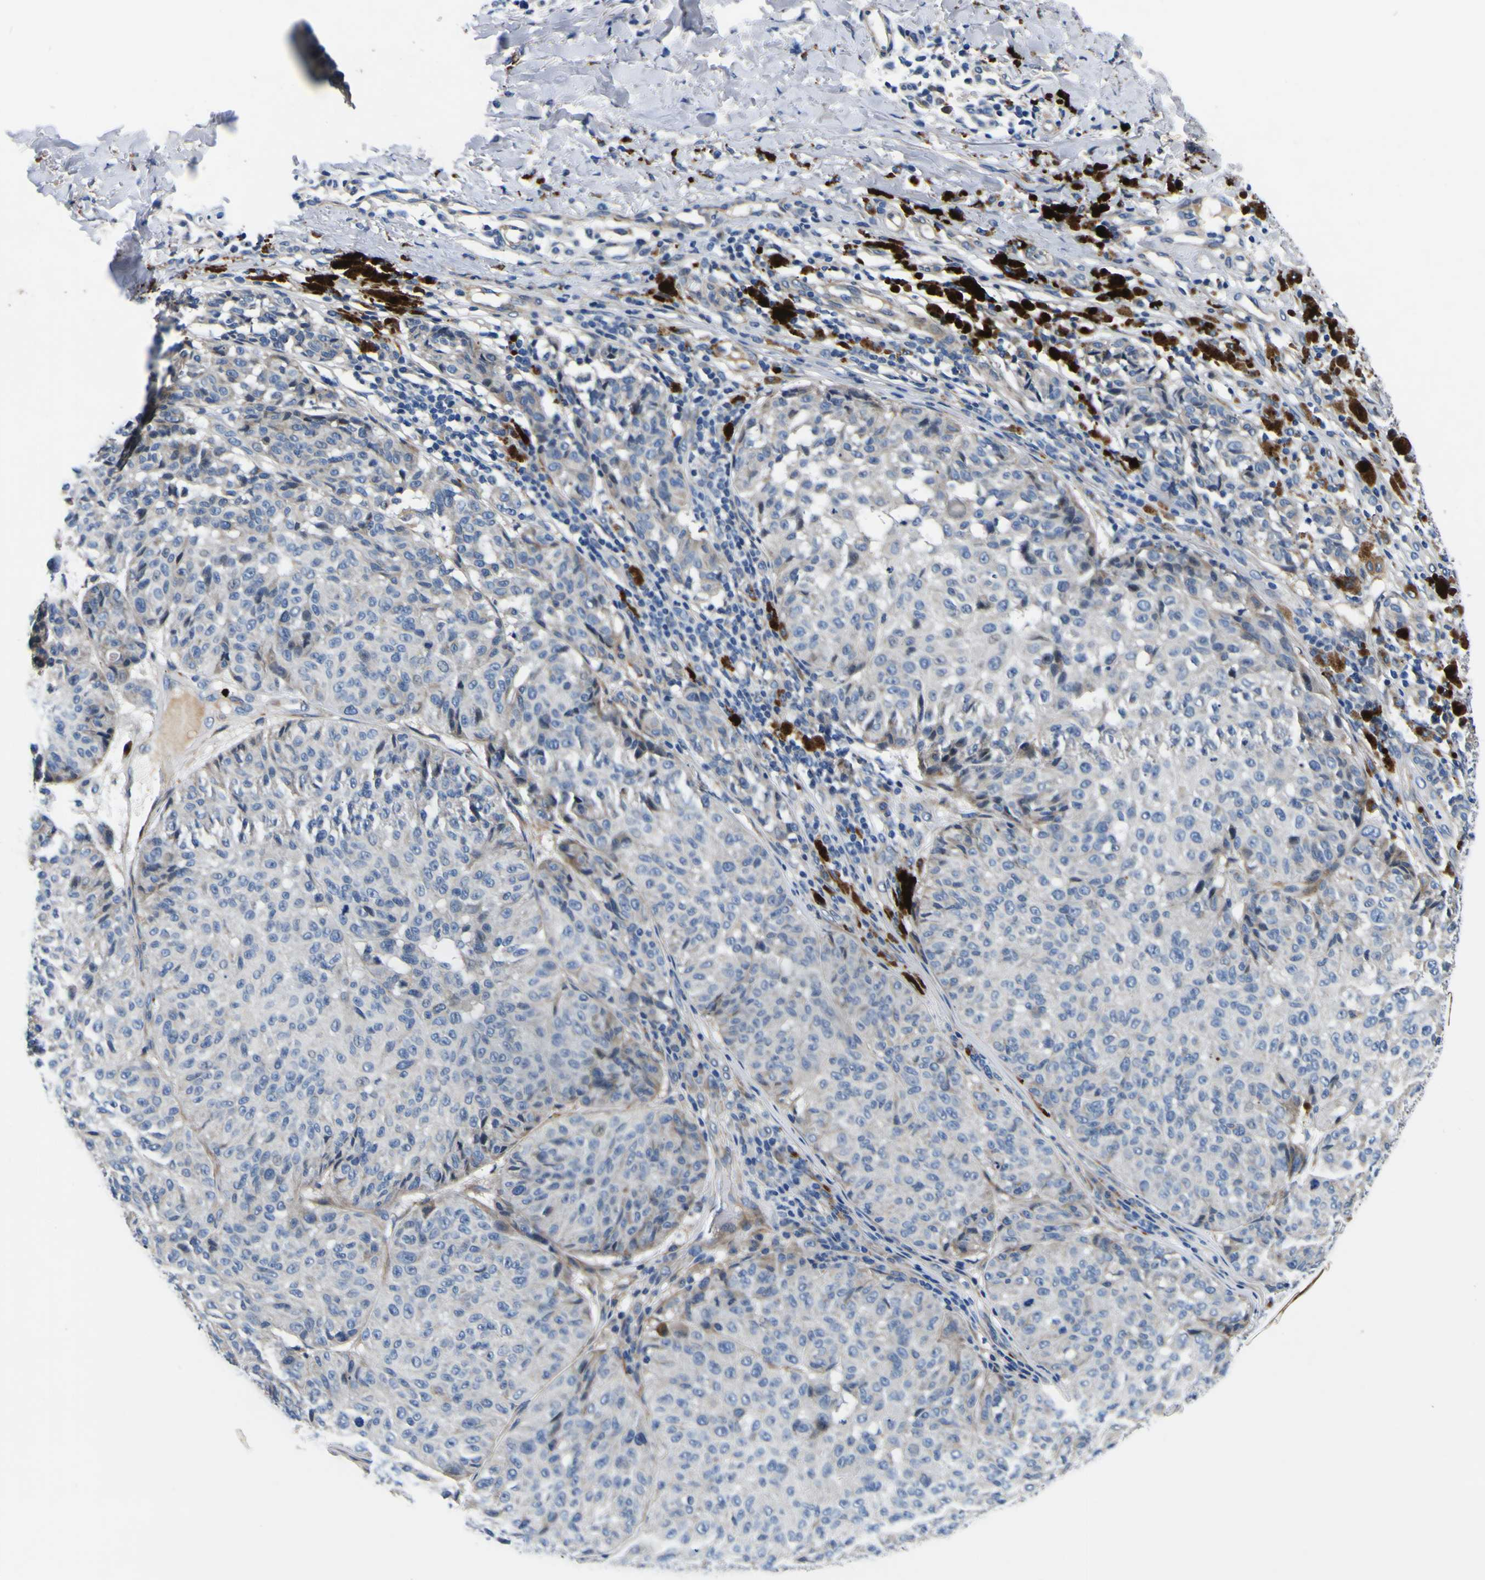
{"staining": {"intensity": "weak", "quantity": "<25%", "location": "cytoplasmic/membranous"}, "tissue": "melanoma", "cell_type": "Tumor cells", "image_type": "cancer", "snomed": [{"axis": "morphology", "description": "Malignant melanoma, NOS"}, {"axis": "topography", "description": "Skin"}], "caption": "Immunohistochemical staining of human malignant melanoma demonstrates no significant expression in tumor cells. (Brightfield microscopy of DAB IHC at high magnification).", "gene": "AGAP3", "patient": {"sex": "female", "age": 46}}